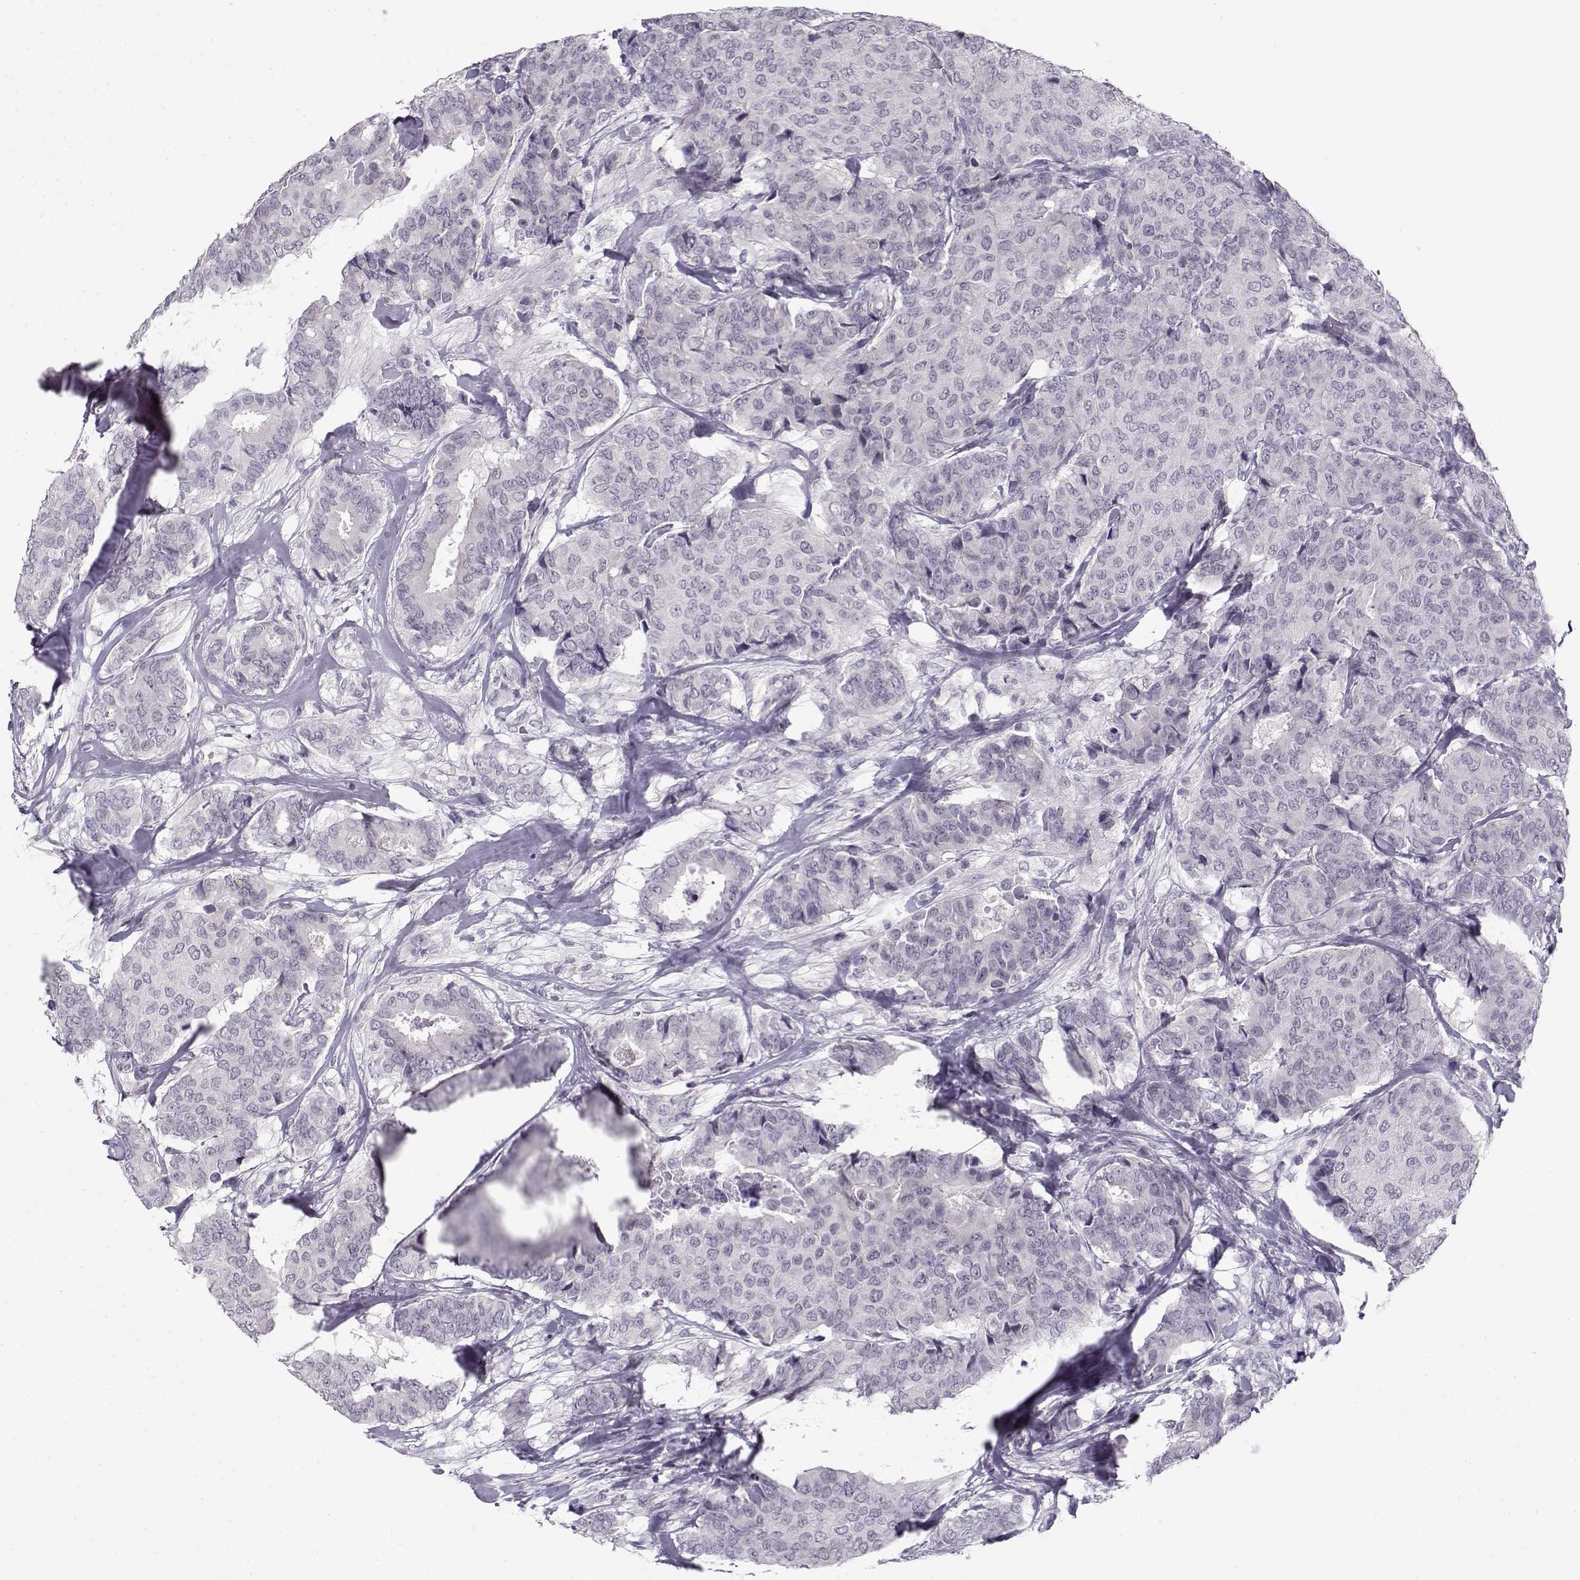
{"staining": {"intensity": "negative", "quantity": "none", "location": "none"}, "tissue": "breast cancer", "cell_type": "Tumor cells", "image_type": "cancer", "snomed": [{"axis": "morphology", "description": "Duct carcinoma"}, {"axis": "topography", "description": "Breast"}], "caption": "Immunohistochemistry photomicrograph of neoplastic tissue: breast intraductal carcinoma stained with DAB (3,3'-diaminobenzidine) exhibits no significant protein positivity in tumor cells.", "gene": "C16orf86", "patient": {"sex": "female", "age": 75}}